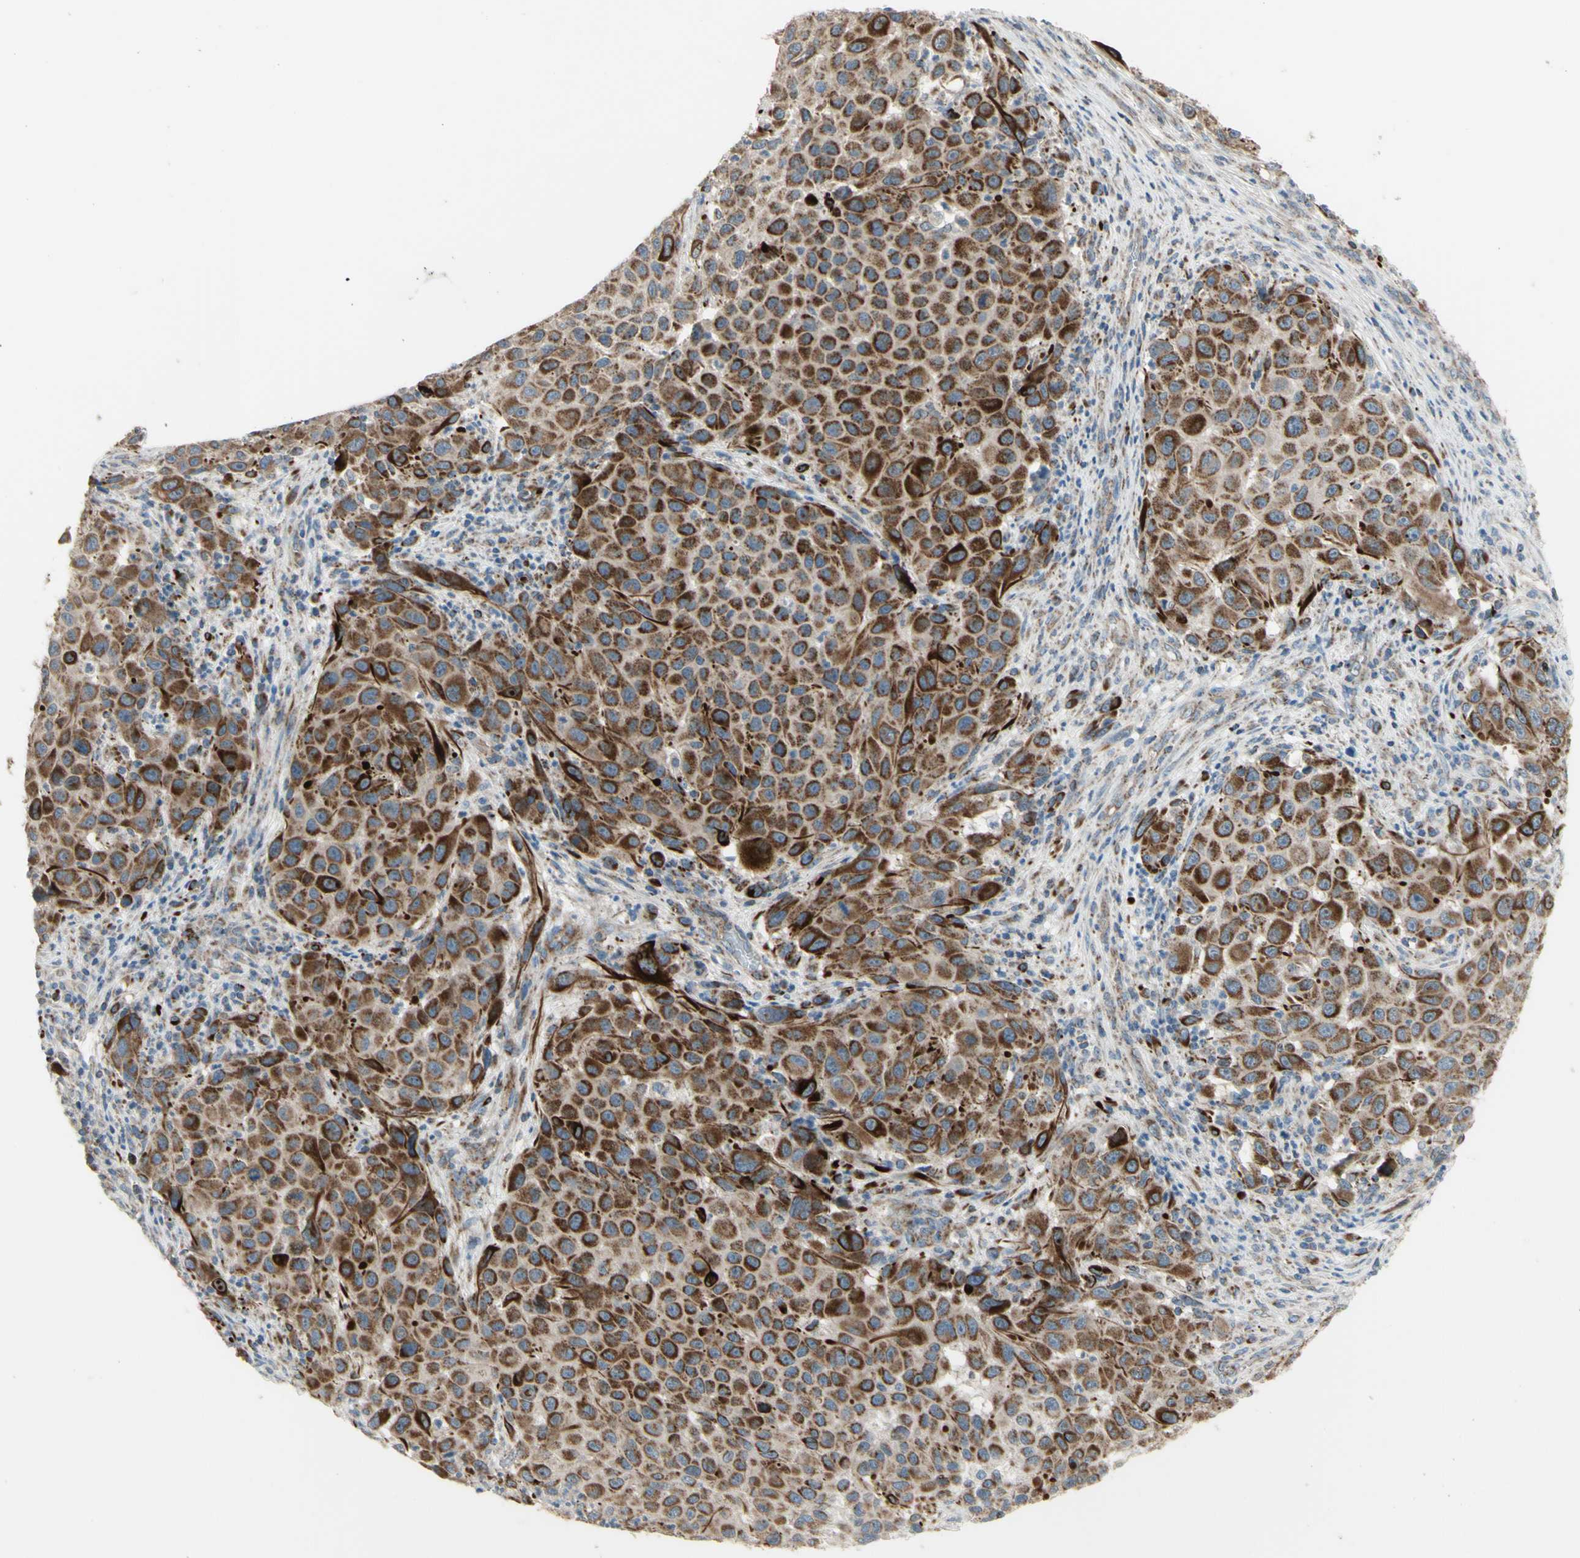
{"staining": {"intensity": "strong", "quantity": "25%-75%", "location": "cytoplasmic/membranous"}, "tissue": "melanoma", "cell_type": "Tumor cells", "image_type": "cancer", "snomed": [{"axis": "morphology", "description": "Malignant melanoma, Metastatic site"}, {"axis": "topography", "description": "Lymph node"}], "caption": "IHC histopathology image of neoplastic tissue: malignant melanoma (metastatic site) stained using IHC shows high levels of strong protein expression localized specifically in the cytoplasmic/membranous of tumor cells, appearing as a cytoplasmic/membranous brown color.", "gene": "FAM171B", "patient": {"sex": "male", "age": 61}}